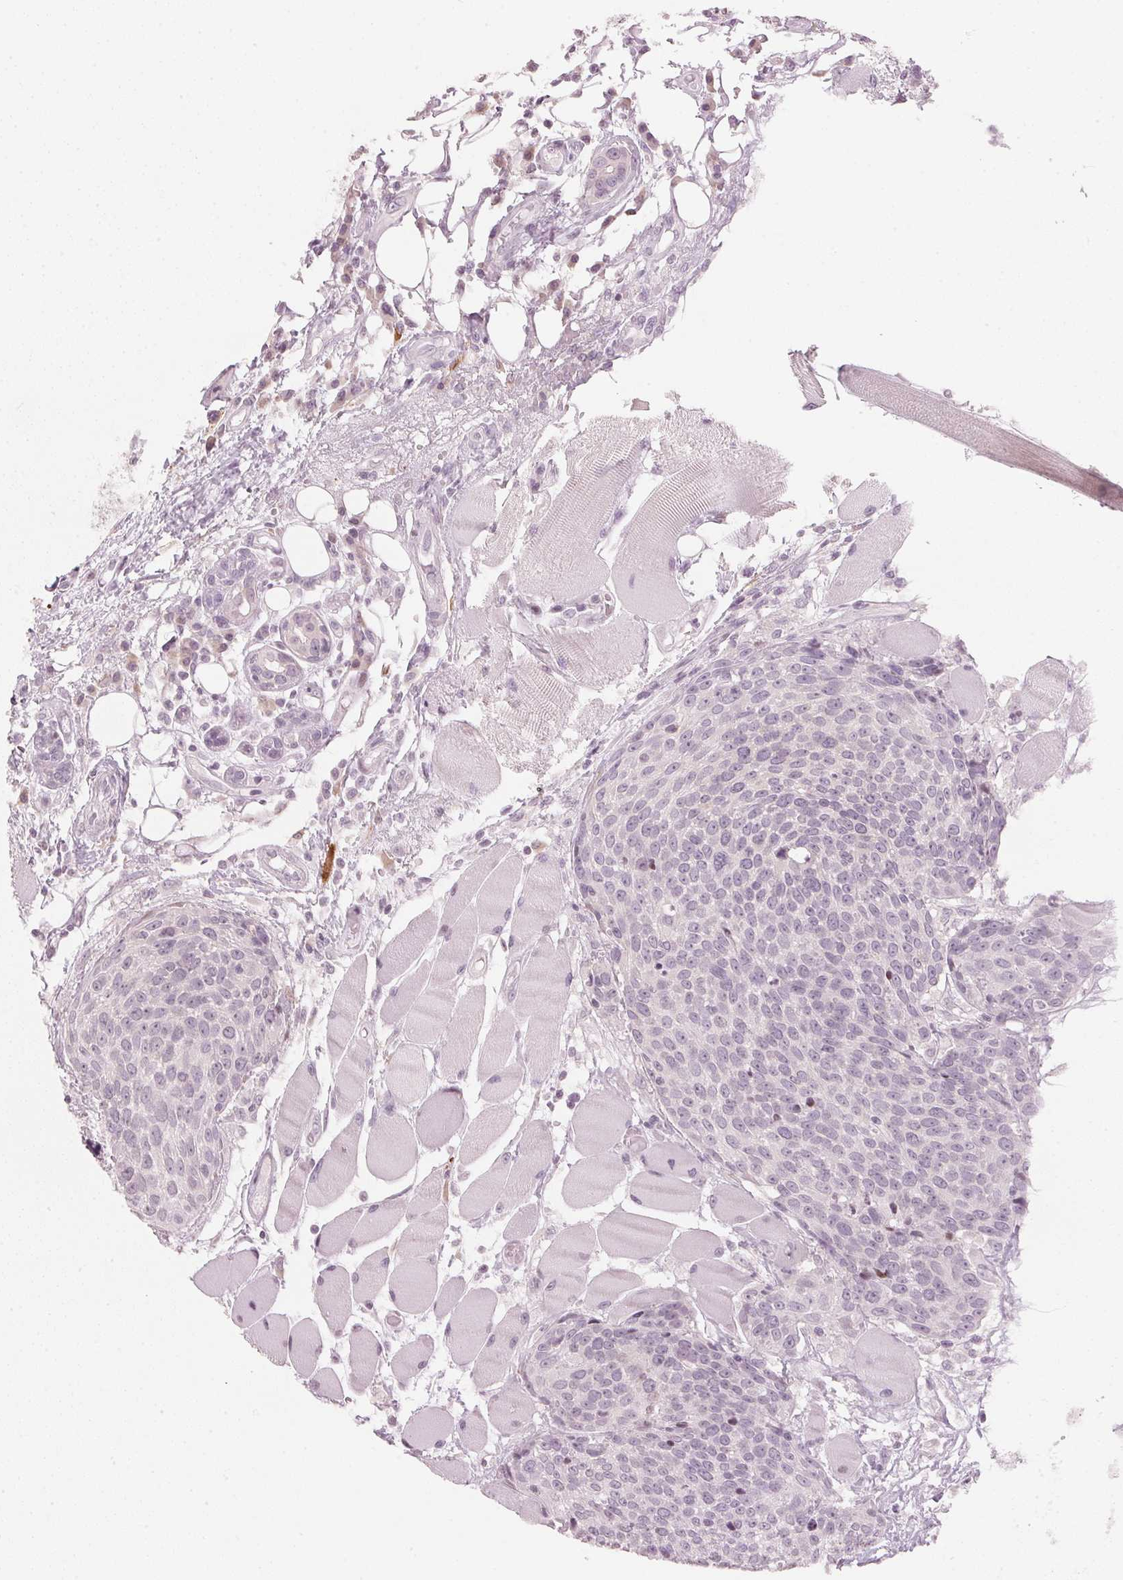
{"staining": {"intensity": "negative", "quantity": "none", "location": "none"}, "tissue": "head and neck cancer", "cell_type": "Tumor cells", "image_type": "cancer", "snomed": [{"axis": "morphology", "description": "Squamous cell carcinoma, NOS"}, {"axis": "topography", "description": "Oral tissue"}, {"axis": "topography", "description": "Head-Neck"}], "caption": "Image shows no significant protein expression in tumor cells of head and neck cancer.", "gene": "SFRP4", "patient": {"sex": "male", "age": 64}}